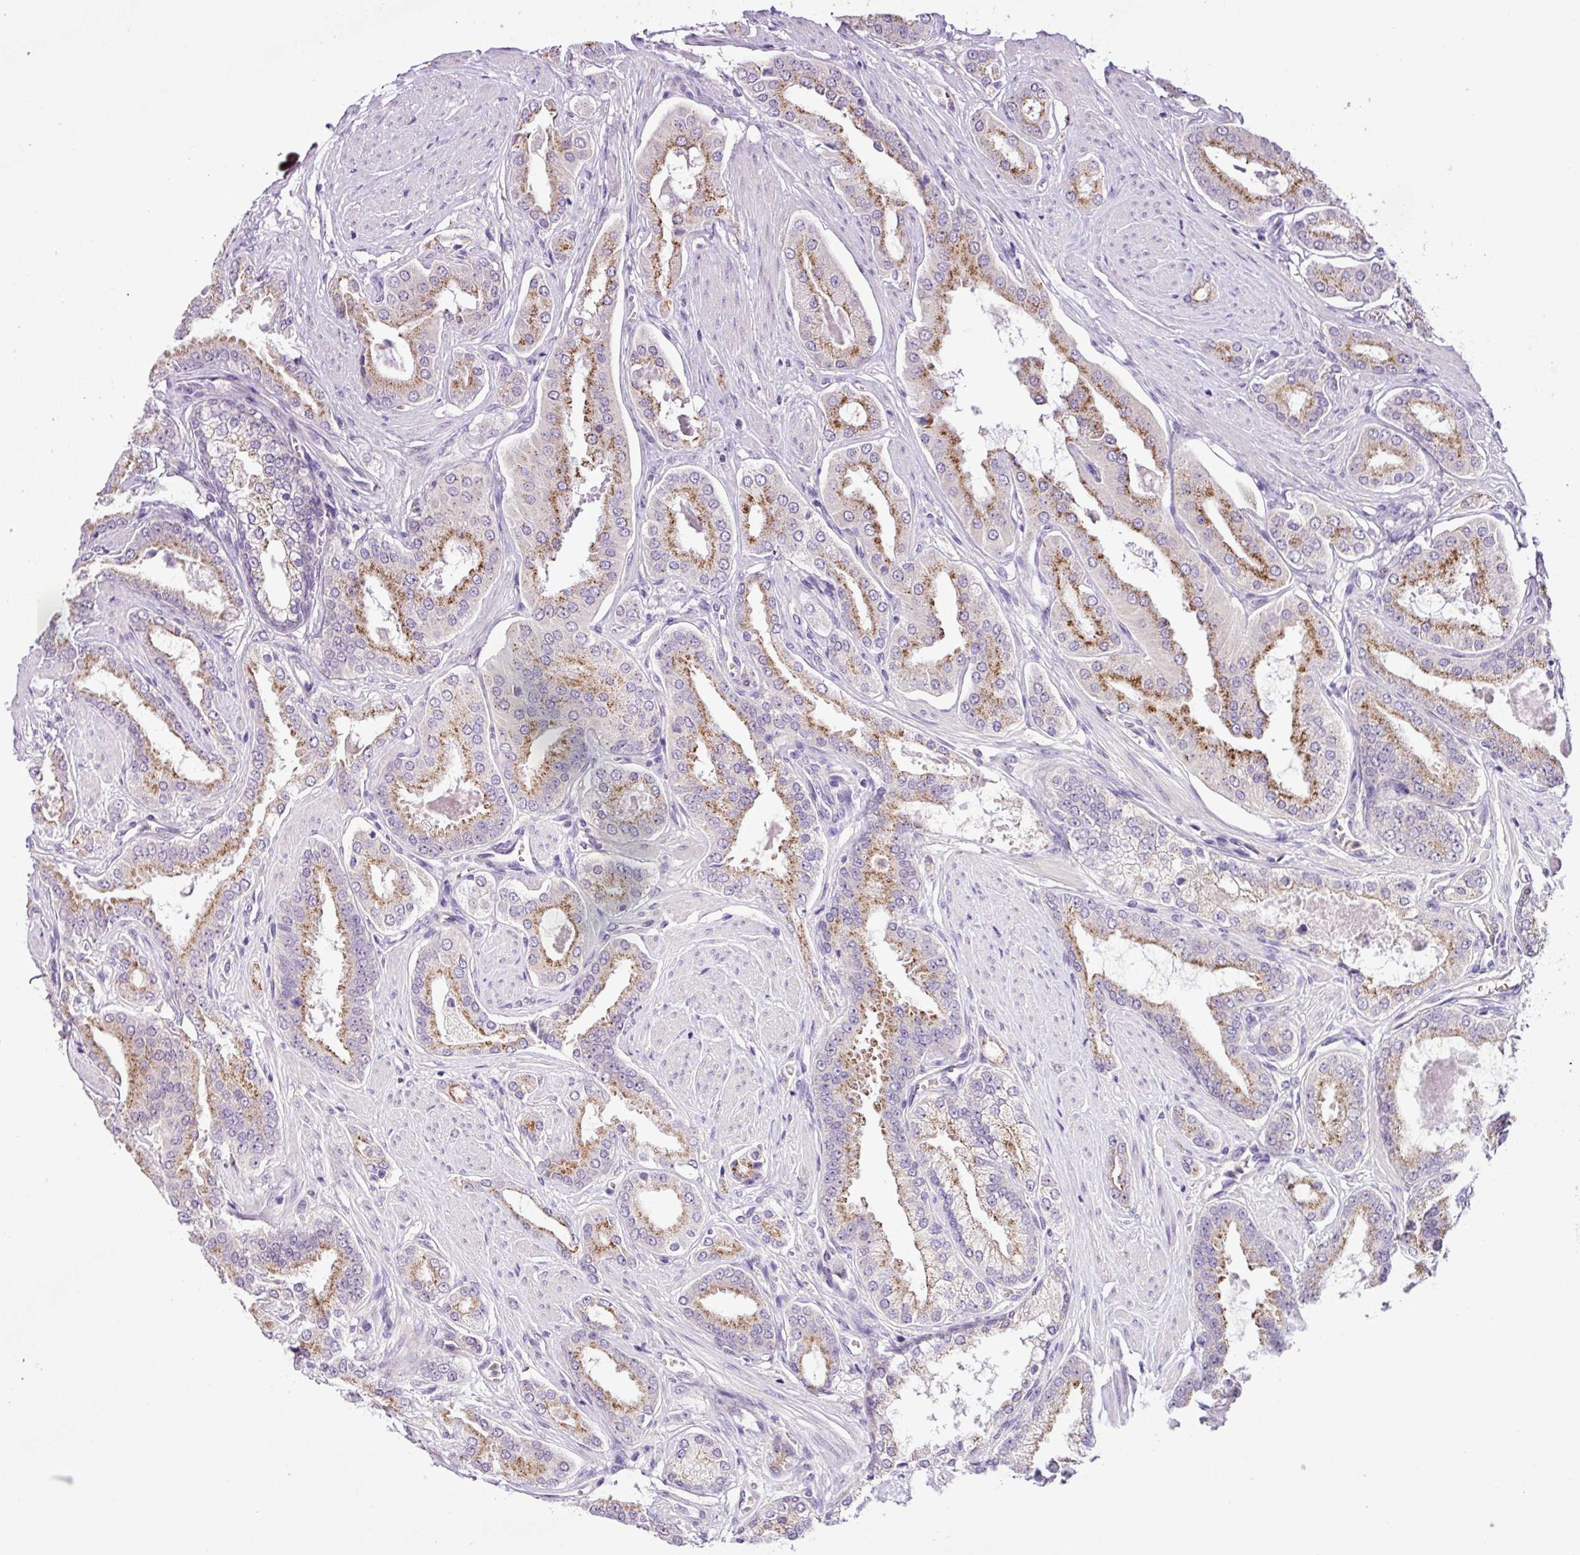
{"staining": {"intensity": "moderate", "quantity": "25%-75%", "location": "cytoplasmic/membranous"}, "tissue": "prostate cancer", "cell_type": "Tumor cells", "image_type": "cancer", "snomed": [{"axis": "morphology", "description": "Adenocarcinoma, Low grade"}, {"axis": "topography", "description": "Prostate"}], "caption": "A medium amount of moderate cytoplasmic/membranous staining is appreciated in approximately 25%-75% of tumor cells in prostate low-grade adenocarcinoma tissue.", "gene": "TONSL", "patient": {"sex": "male", "age": 42}}